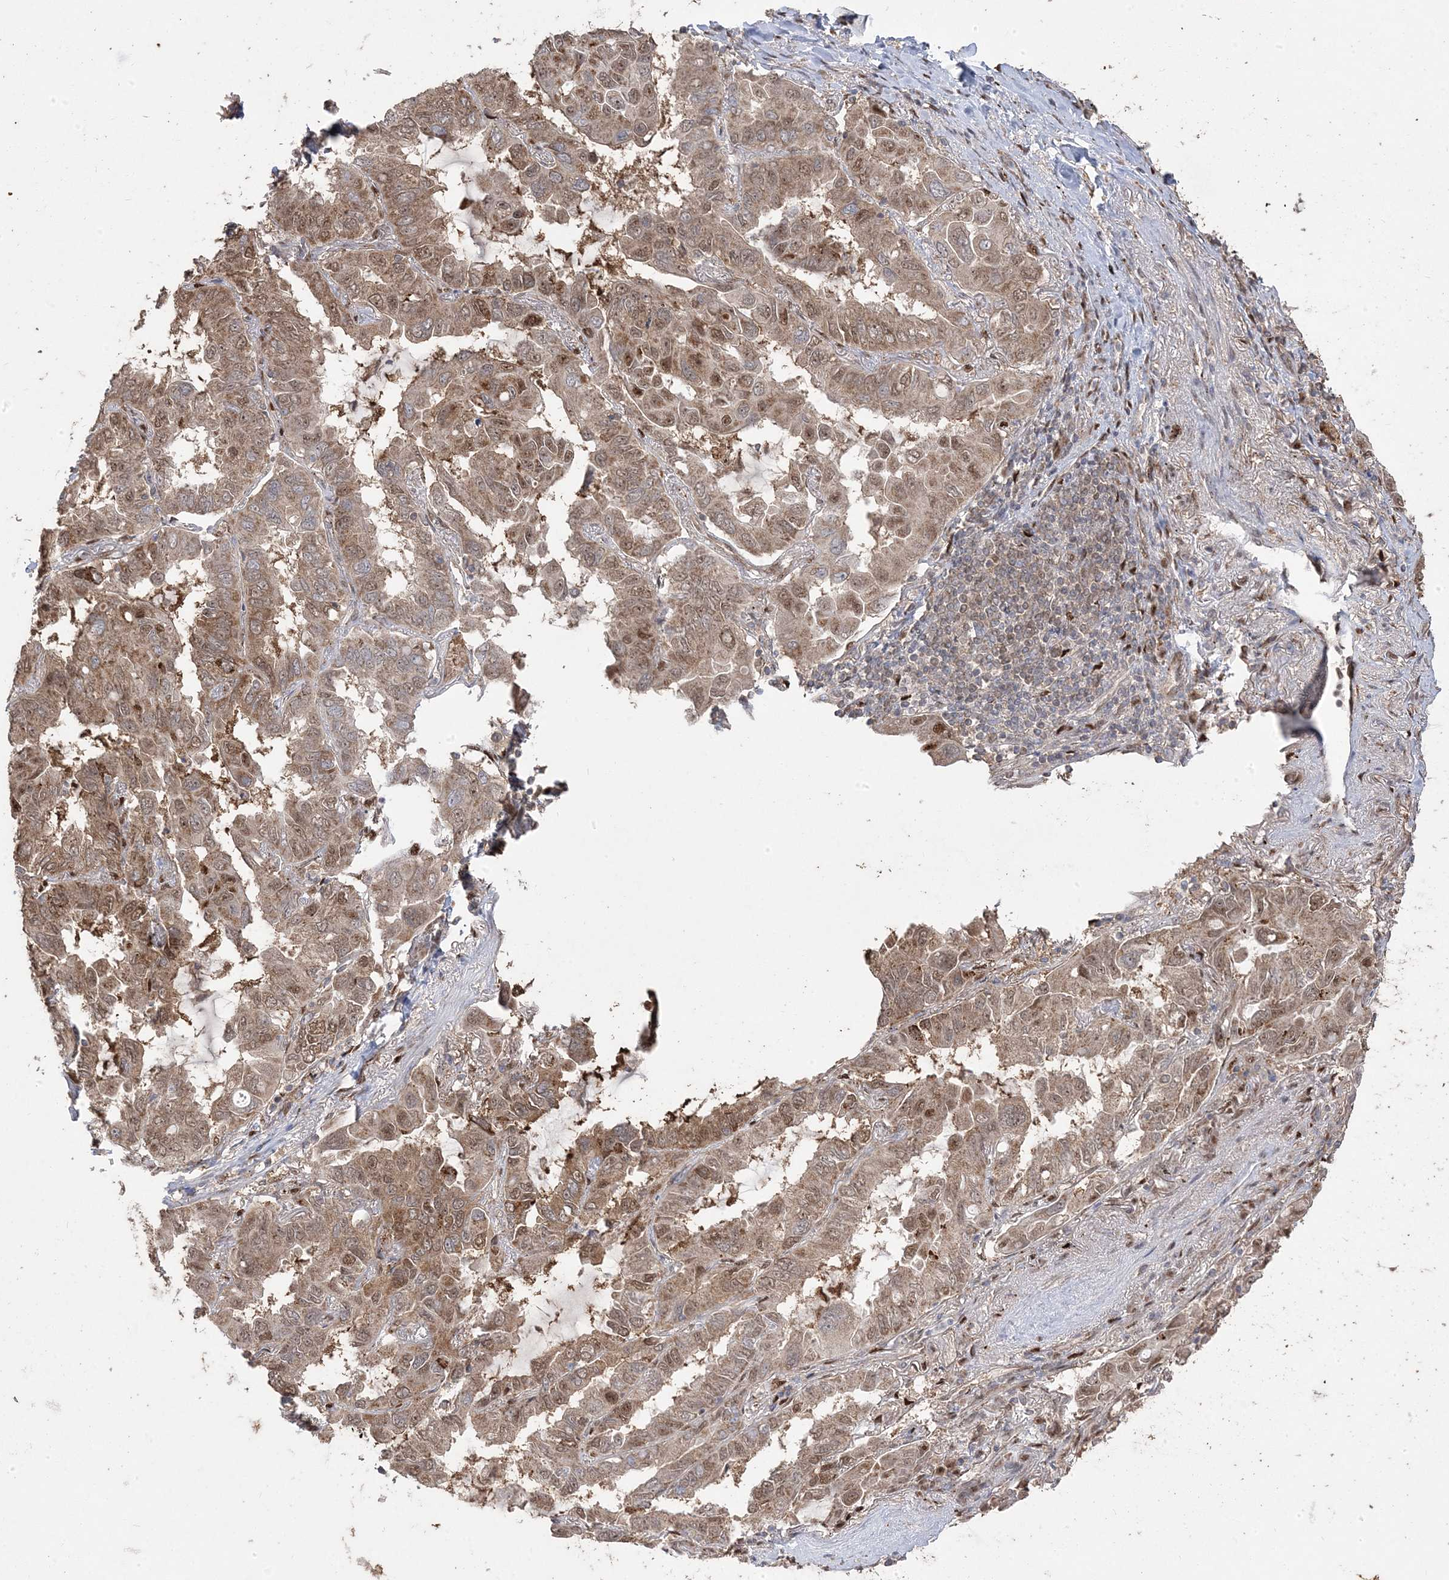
{"staining": {"intensity": "moderate", "quantity": ">75%", "location": "cytoplasmic/membranous,nuclear"}, "tissue": "lung cancer", "cell_type": "Tumor cells", "image_type": "cancer", "snomed": [{"axis": "morphology", "description": "Adenocarcinoma, NOS"}, {"axis": "topography", "description": "Lung"}], "caption": "A brown stain highlights moderate cytoplasmic/membranous and nuclear positivity of a protein in lung cancer (adenocarcinoma) tumor cells.", "gene": "PPOX", "patient": {"sex": "male", "age": 64}}